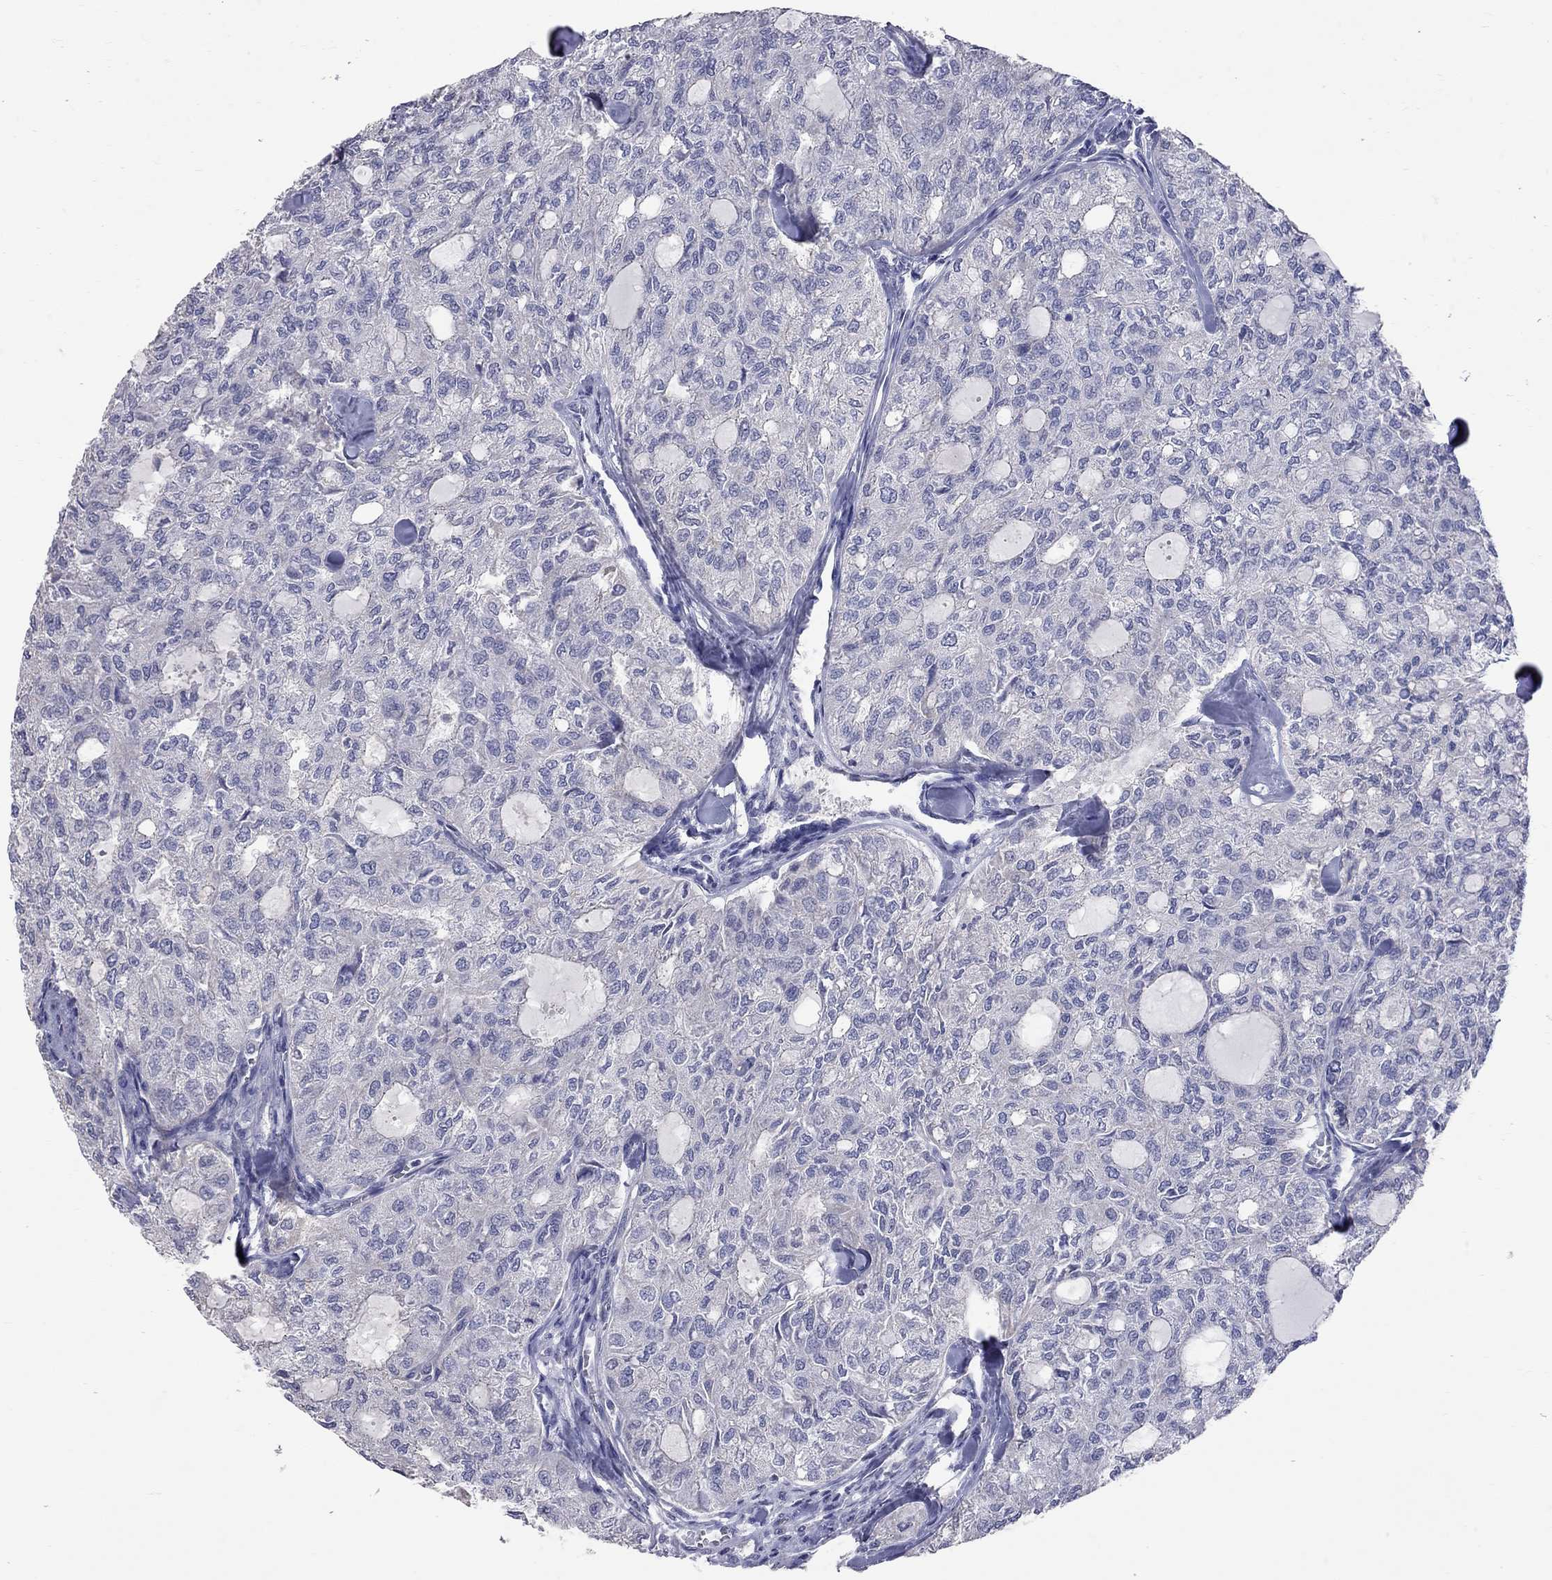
{"staining": {"intensity": "negative", "quantity": "none", "location": "none"}, "tissue": "thyroid cancer", "cell_type": "Tumor cells", "image_type": "cancer", "snomed": [{"axis": "morphology", "description": "Follicular adenoma carcinoma, NOS"}, {"axis": "topography", "description": "Thyroid gland"}], "caption": "DAB immunohistochemical staining of thyroid cancer (follicular adenoma carcinoma) shows no significant staining in tumor cells.", "gene": "OPRK1", "patient": {"sex": "male", "age": 75}}